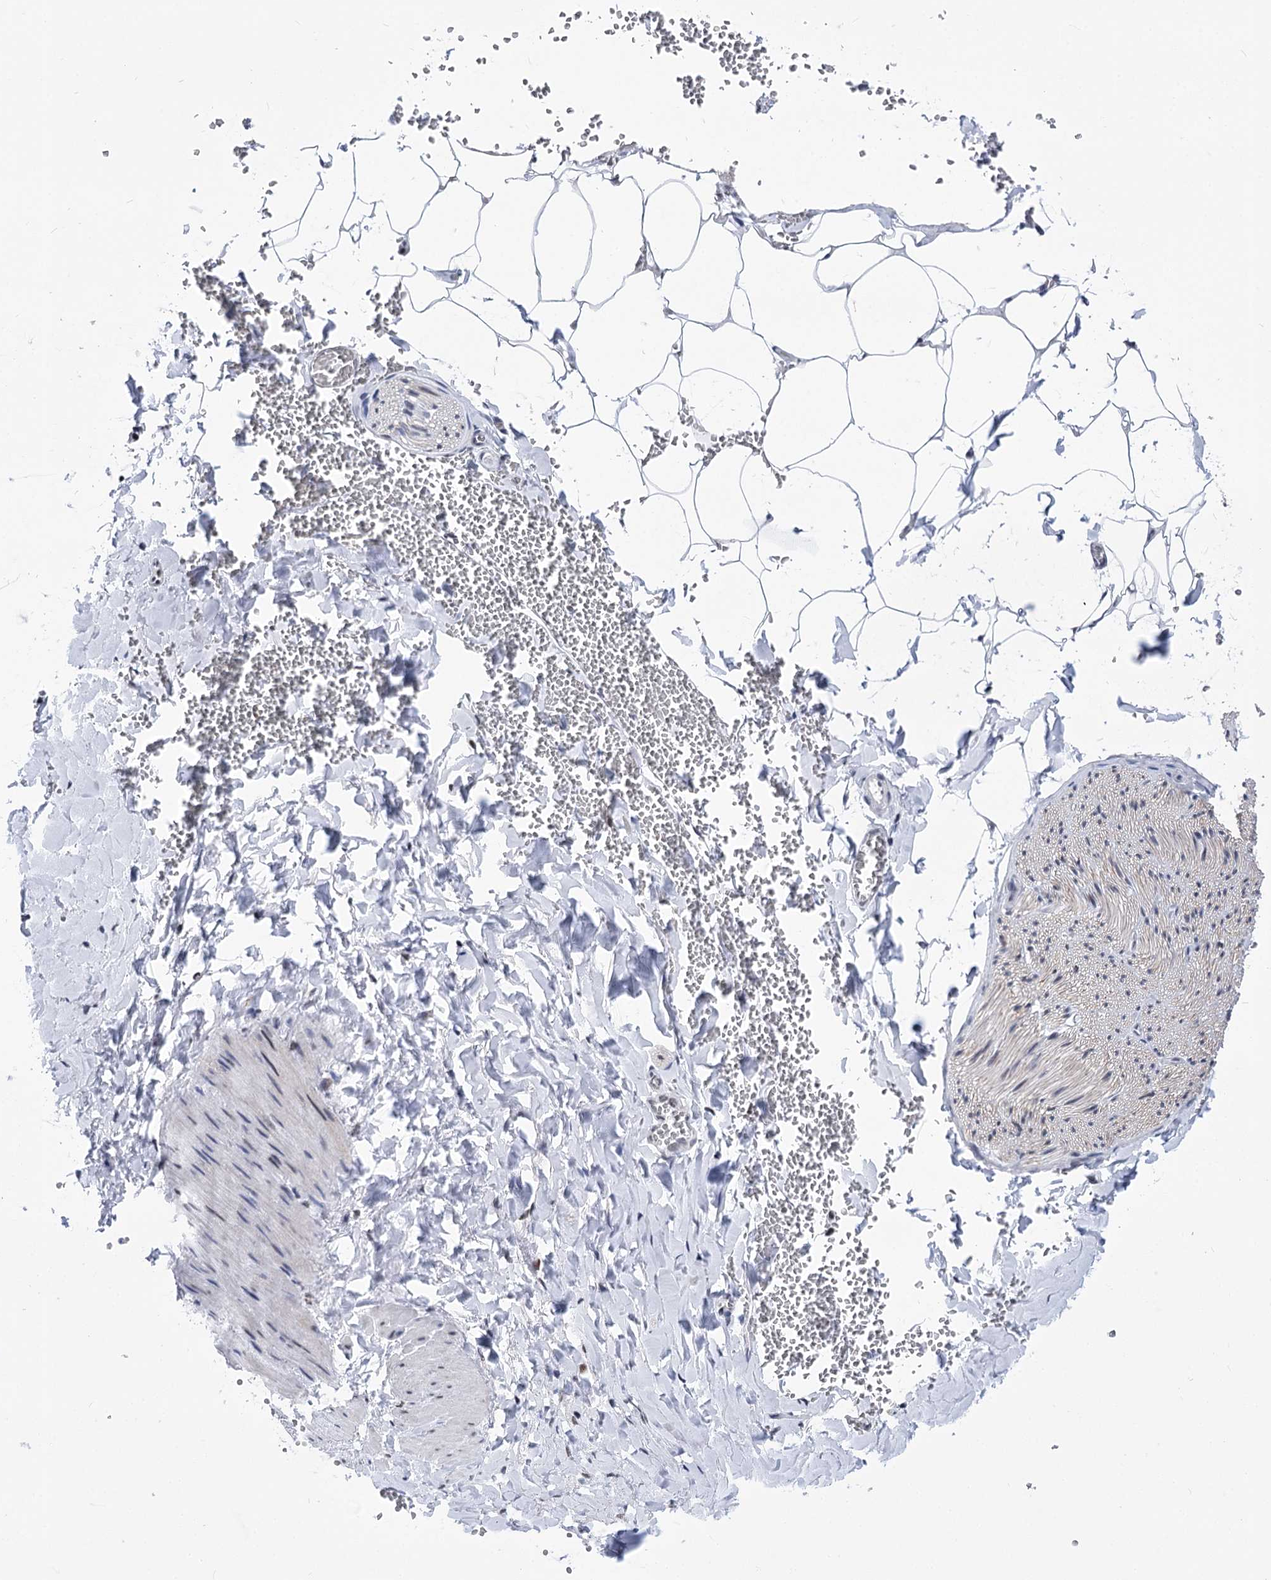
{"staining": {"intensity": "weak", "quantity": ">75%", "location": "nuclear"}, "tissue": "adipose tissue", "cell_type": "Adipocytes", "image_type": "normal", "snomed": [{"axis": "morphology", "description": "Normal tissue, NOS"}, {"axis": "topography", "description": "Gallbladder"}, {"axis": "topography", "description": "Peripheral nerve tissue"}], "caption": "The image shows staining of unremarkable adipose tissue, revealing weak nuclear protein positivity (brown color) within adipocytes. (DAB (3,3'-diaminobenzidine) = brown stain, brightfield microscopy at high magnification).", "gene": "POU4F3", "patient": {"sex": "male", "age": 38}}